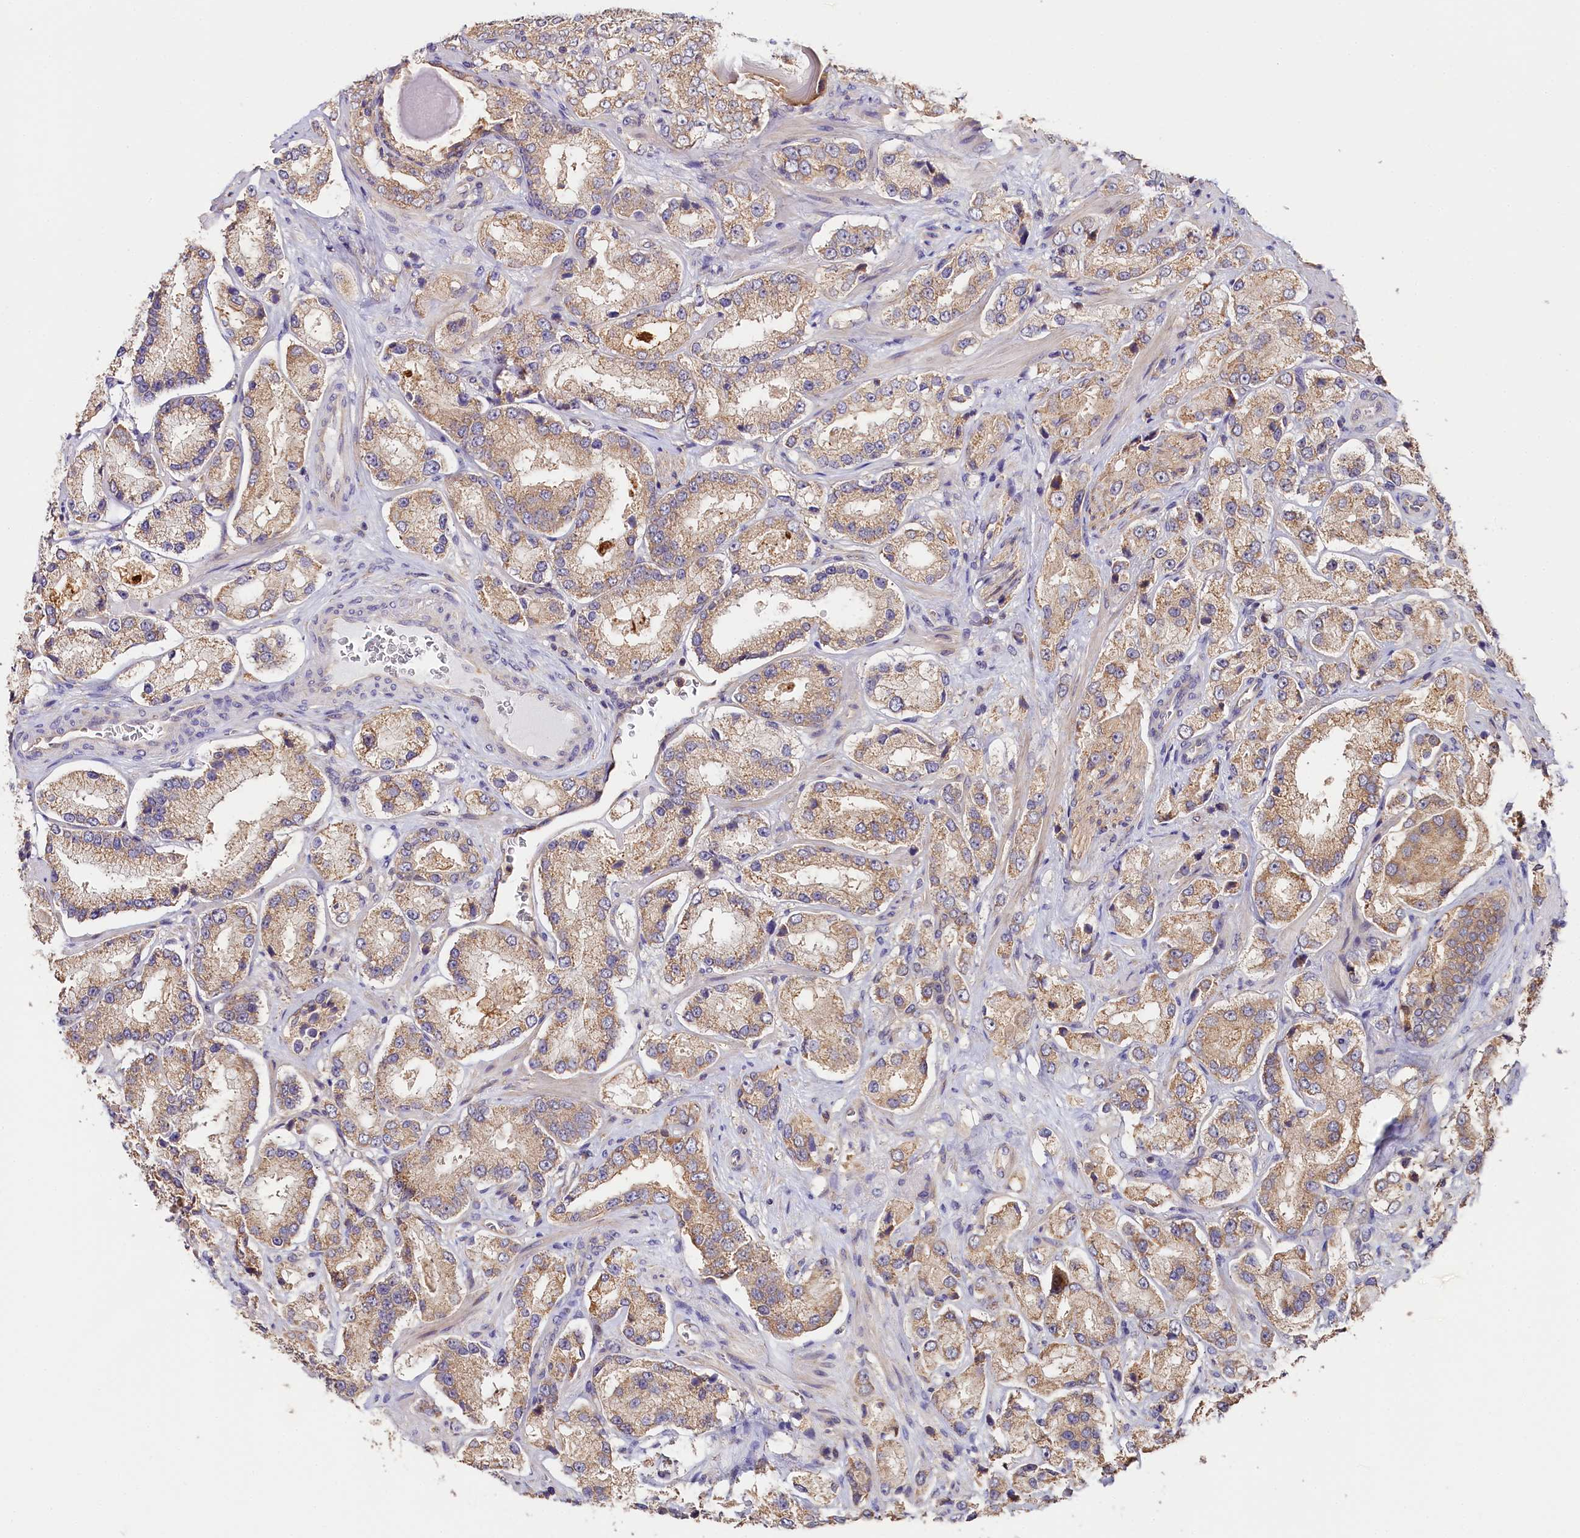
{"staining": {"intensity": "moderate", "quantity": ">75%", "location": "cytoplasmic/membranous"}, "tissue": "prostate cancer", "cell_type": "Tumor cells", "image_type": "cancer", "snomed": [{"axis": "morphology", "description": "Adenocarcinoma, High grade"}, {"axis": "topography", "description": "Prostate"}], "caption": "Protein staining by immunohistochemistry shows moderate cytoplasmic/membranous staining in approximately >75% of tumor cells in prostate high-grade adenocarcinoma. The staining was performed using DAB, with brown indicating positive protein expression. Nuclei are stained blue with hematoxylin.", "gene": "KATNB1", "patient": {"sex": "male", "age": 64}}